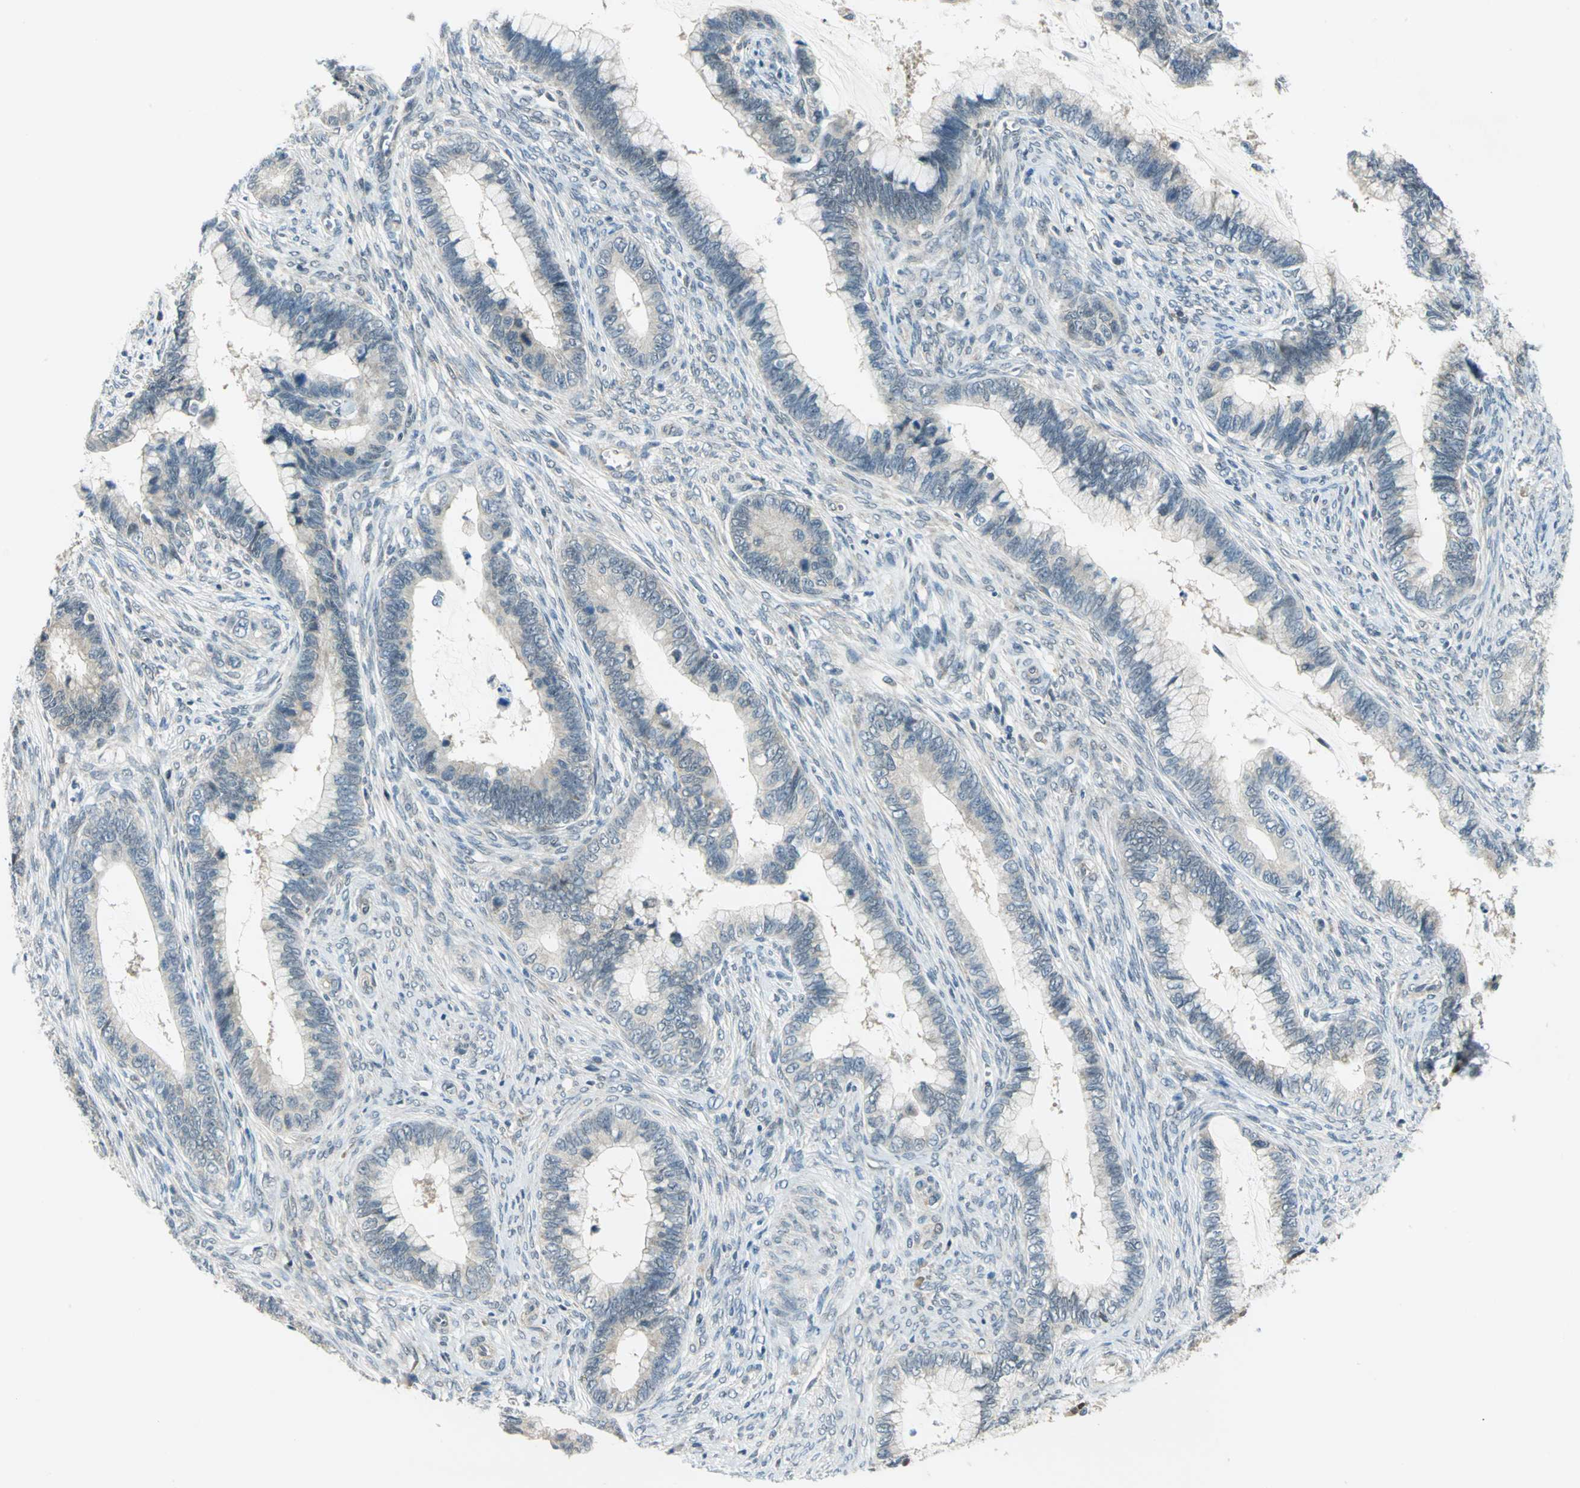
{"staining": {"intensity": "negative", "quantity": "none", "location": "none"}, "tissue": "cervical cancer", "cell_type": "Tumor cells", "image_type": "cancer", "snomed": [{"axis": "morphology", "description": "Adenocarcinoma, NOS"}, {"axis": "topography", "description": "Cervix"}], "caption": "Tumor cells show no significant protein staining in cervical cancer.", "gene": "PIN1", "patient": {"sex": "female", "age": 44}}